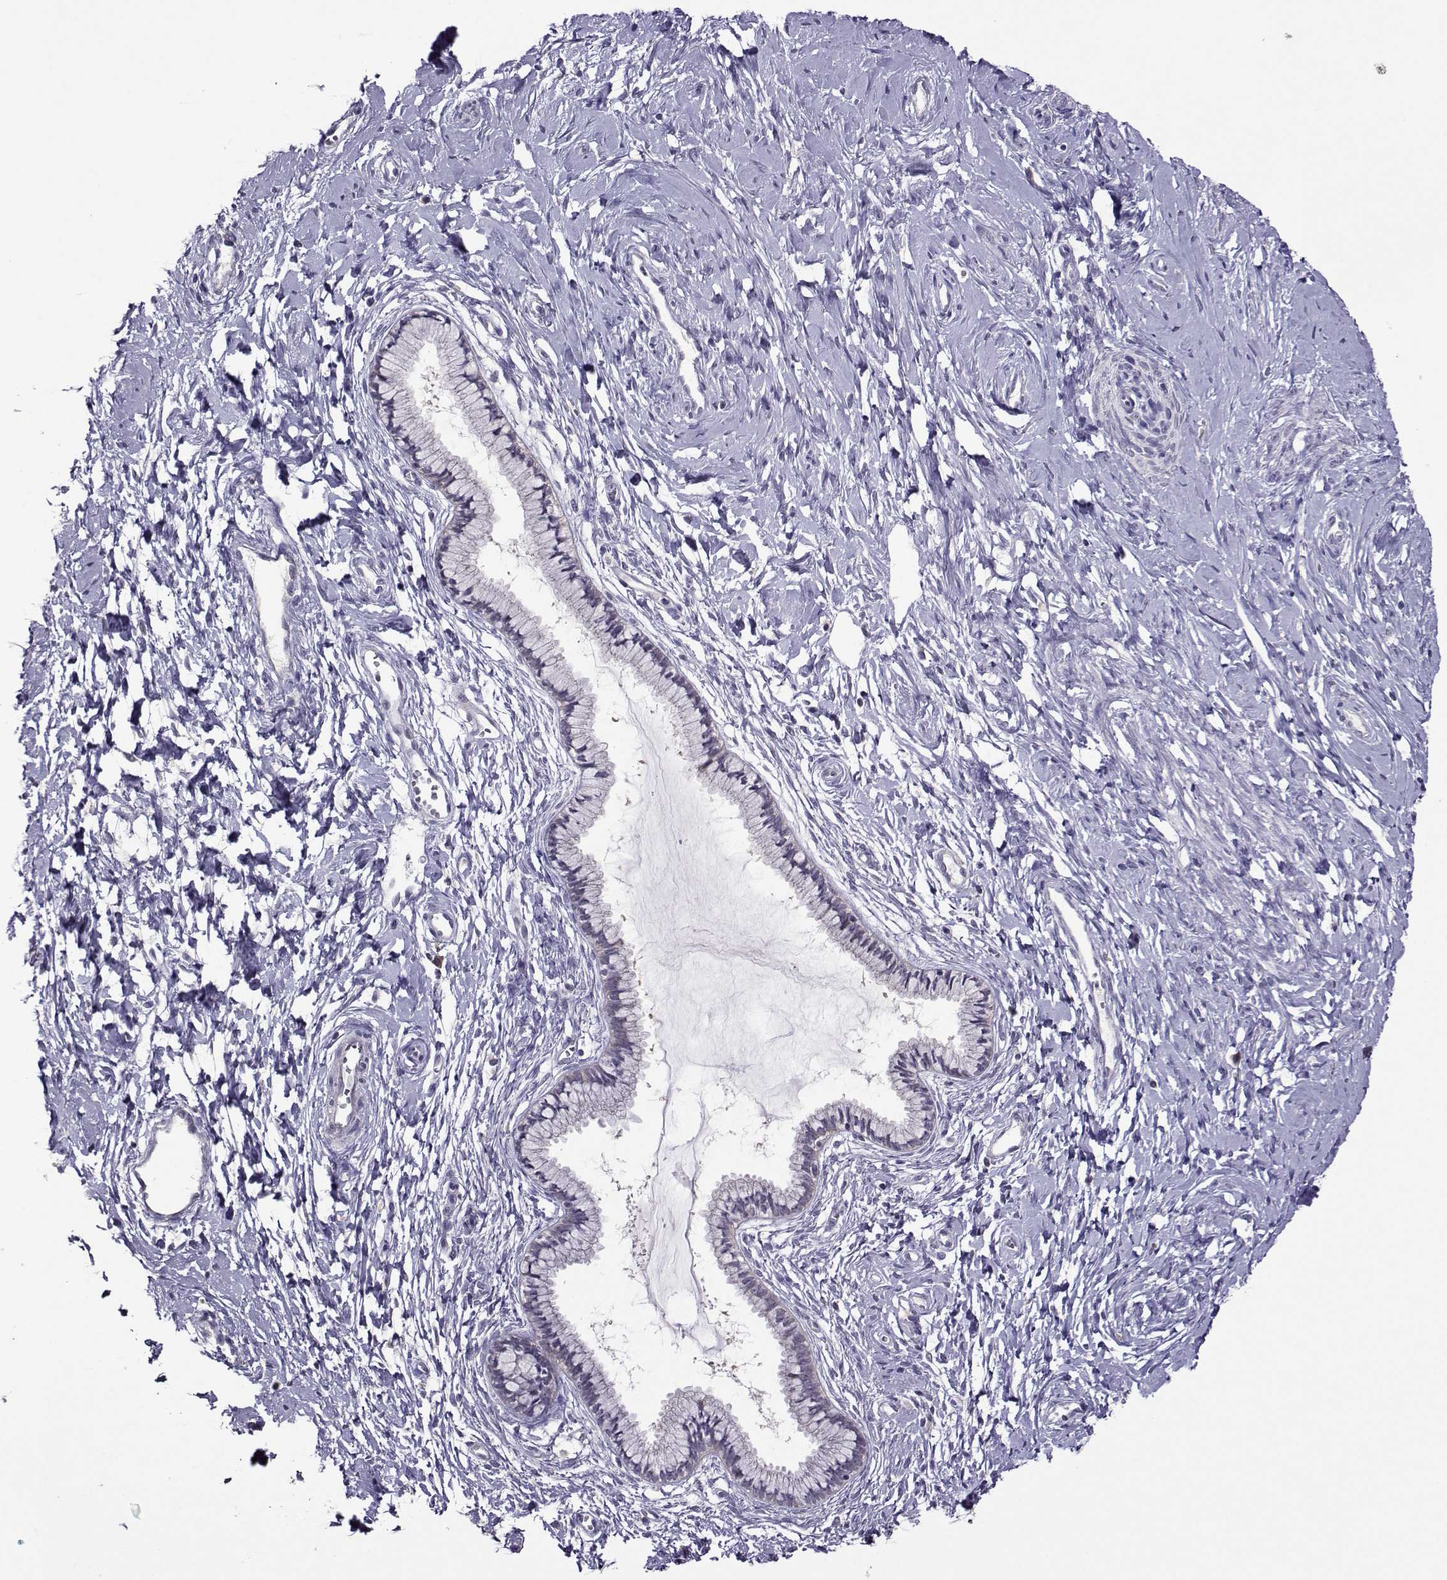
{"staining": {"intensity": "negative", "quantity": "none", "location": "none"}, "tissue": "cervix", "cell_type": "Glandular cells", "image_type": "normal", "snomed": [{"axis": "morphology", "description": "Normal tissue, NOS"}, {"axis": "topography", "description": "Cervix"}], "caption": "Protein analysis of normal cervix demonstrates no significant expression in glandular cells.", "gene": "DDX20", "patient": {"sex": "female", "age": 40}}